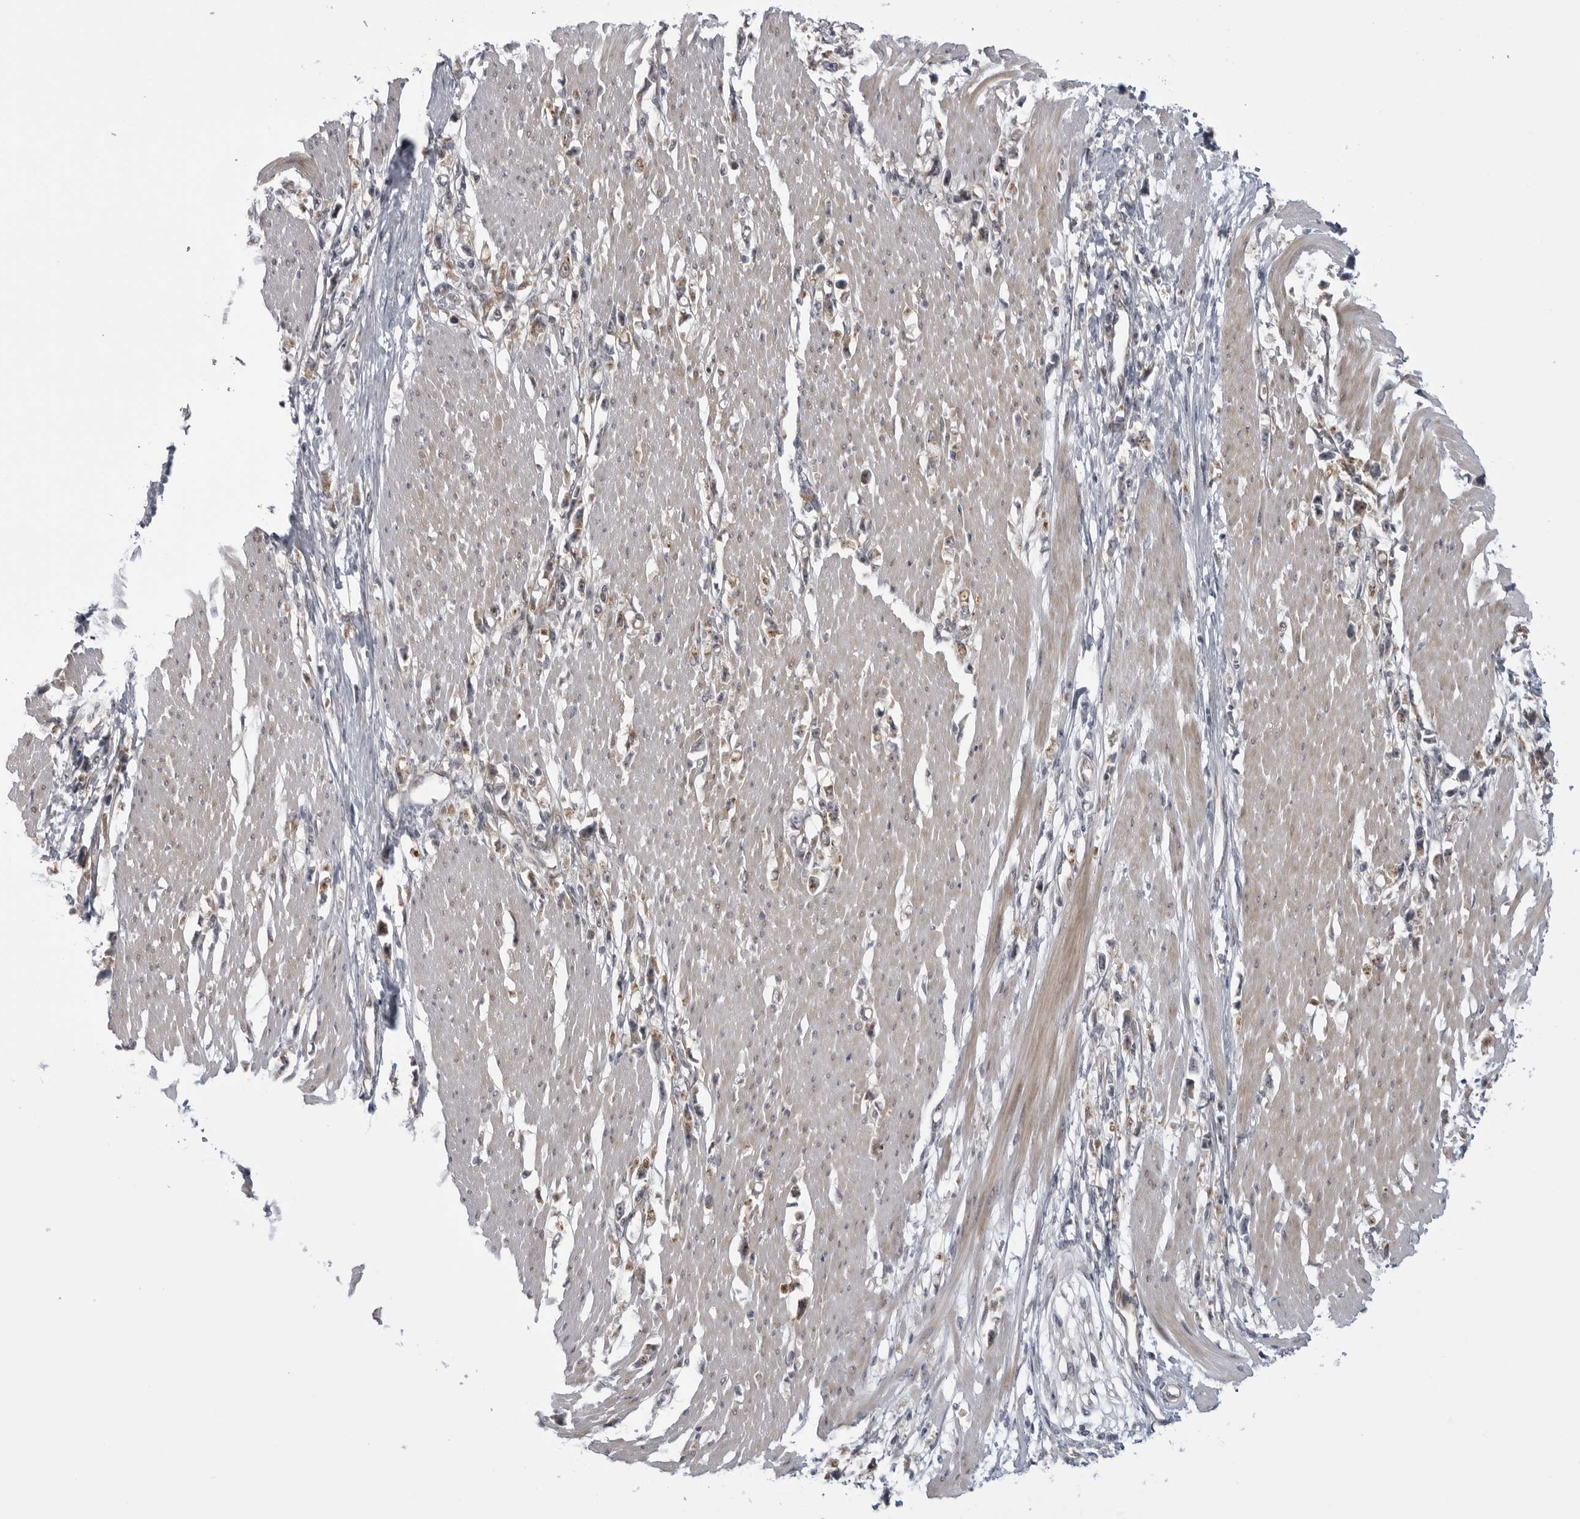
{"staining": {"intensity": "moderate", "quantity": ">75%", "location": "cytoplasmic/membranous"}, "tissue": "stomach cancer", "cell_type": "Tumor cells", "image_type": "cancer", "snomed": [{"axis": "morphology", "description": "Adenocarcinoma, NOS"}, {"axis": "topography", "description": "Stomach"}], "caption": "The image shows staining of adenocarcinoma (stomach), revealing moderate cytoplasmic/membranous protein expression (brown color) within tumor cells.", "gene": "LRRC45", "patient": {"sex": "female", "age": 59}}